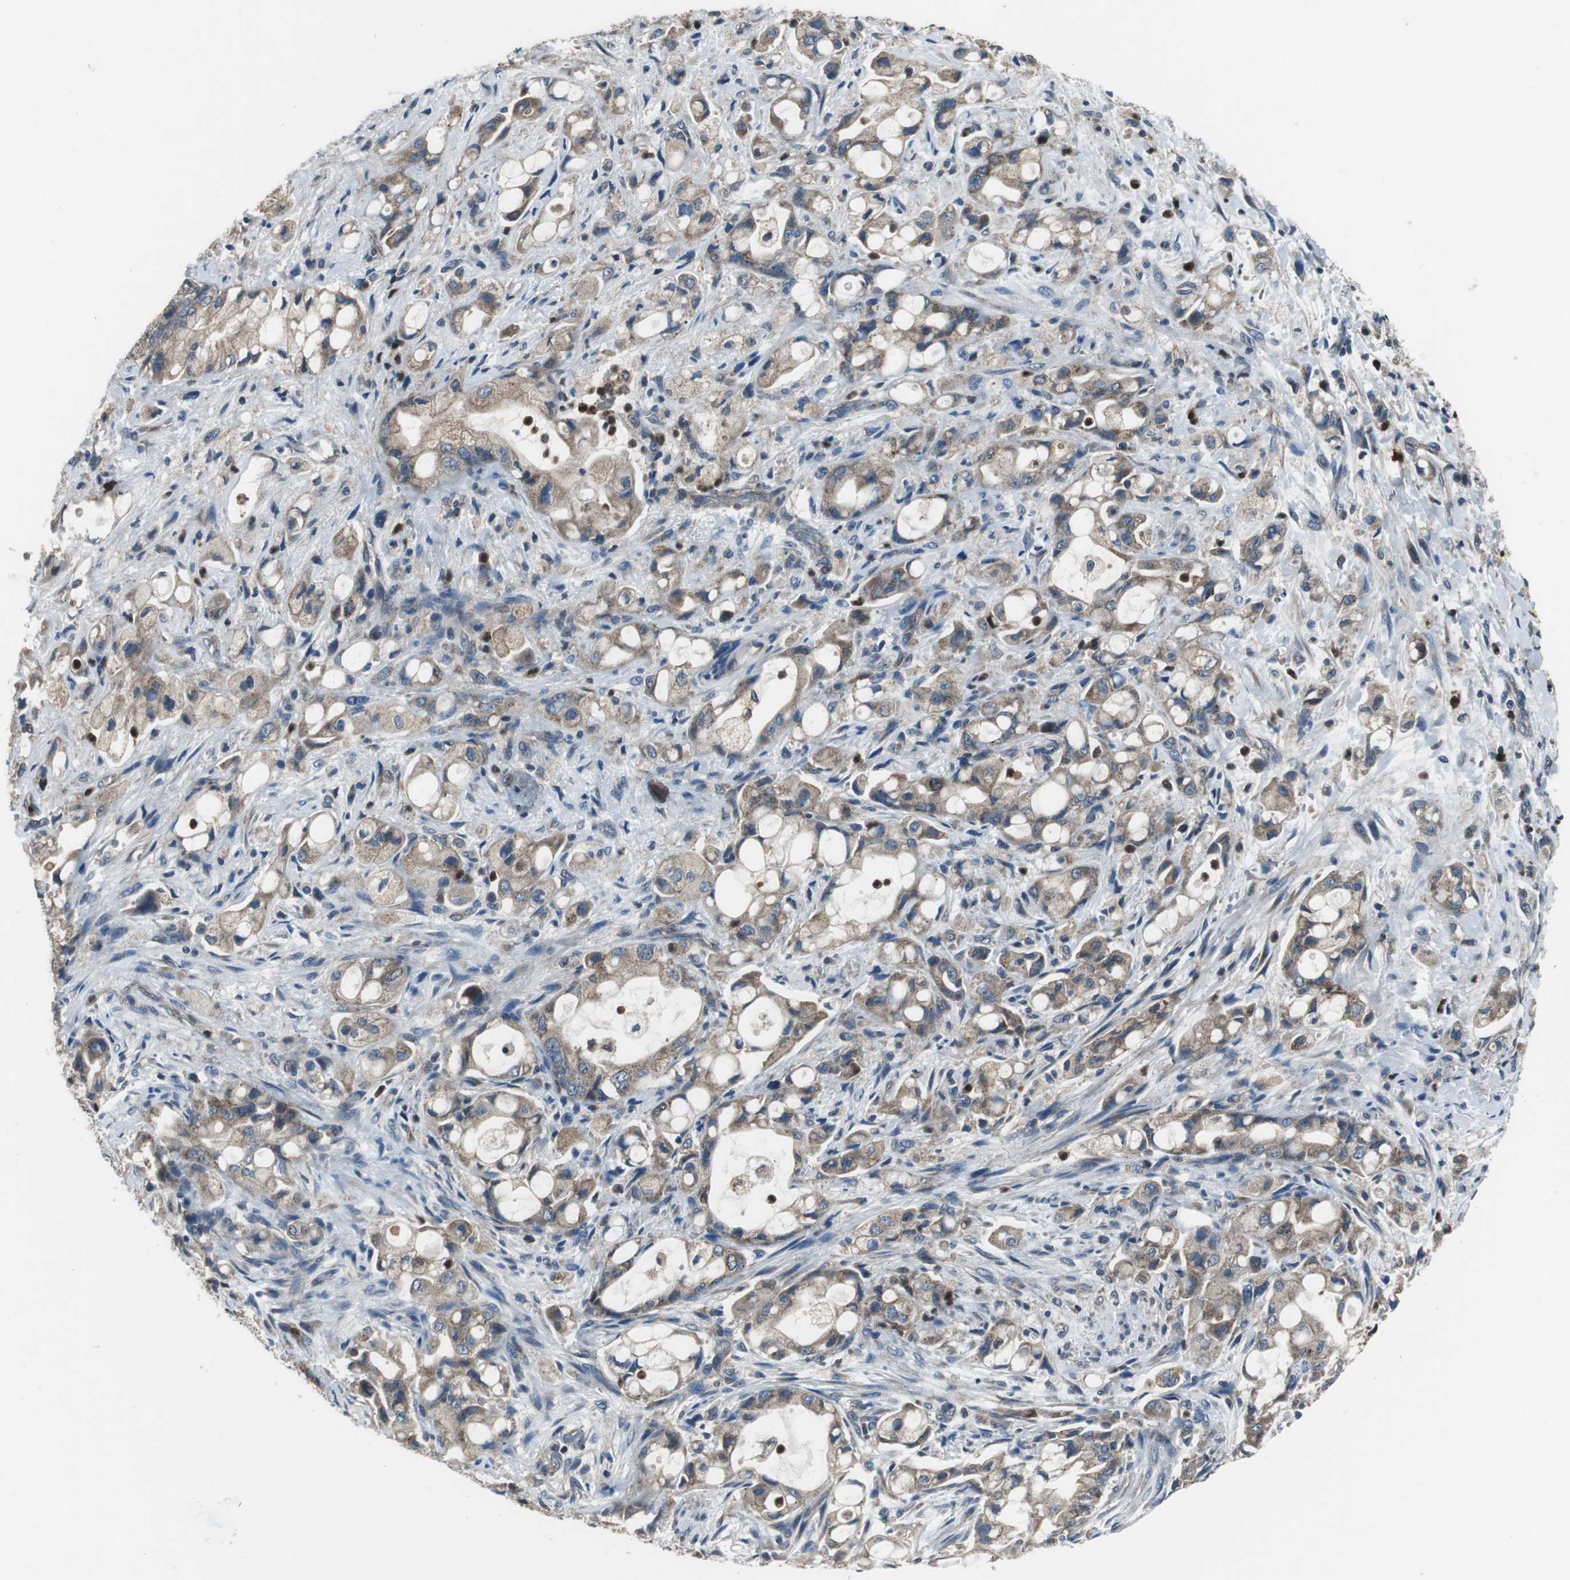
{"staining": {"intensity": "moderate", "quantity": ">75%", "location": "cytoplasmic/membranous"}, "tissue": "pancreatic cancer", "cell_type": "Tumor cells", "image_type": "cancer", "snomed": [{"axis": "morphology", "description": "Adenocarcinoma, NOS"}, {"axis": "topography", "description": "Pancreas"}], "caption": "This is a micrograph of IHC staining of pancreatic cancer, which shows moderate positivity in the cytoplasmic/membranous of tumor cells.", "gene": "PI4KB", "patient": {"sex": "male", "age": 79}}